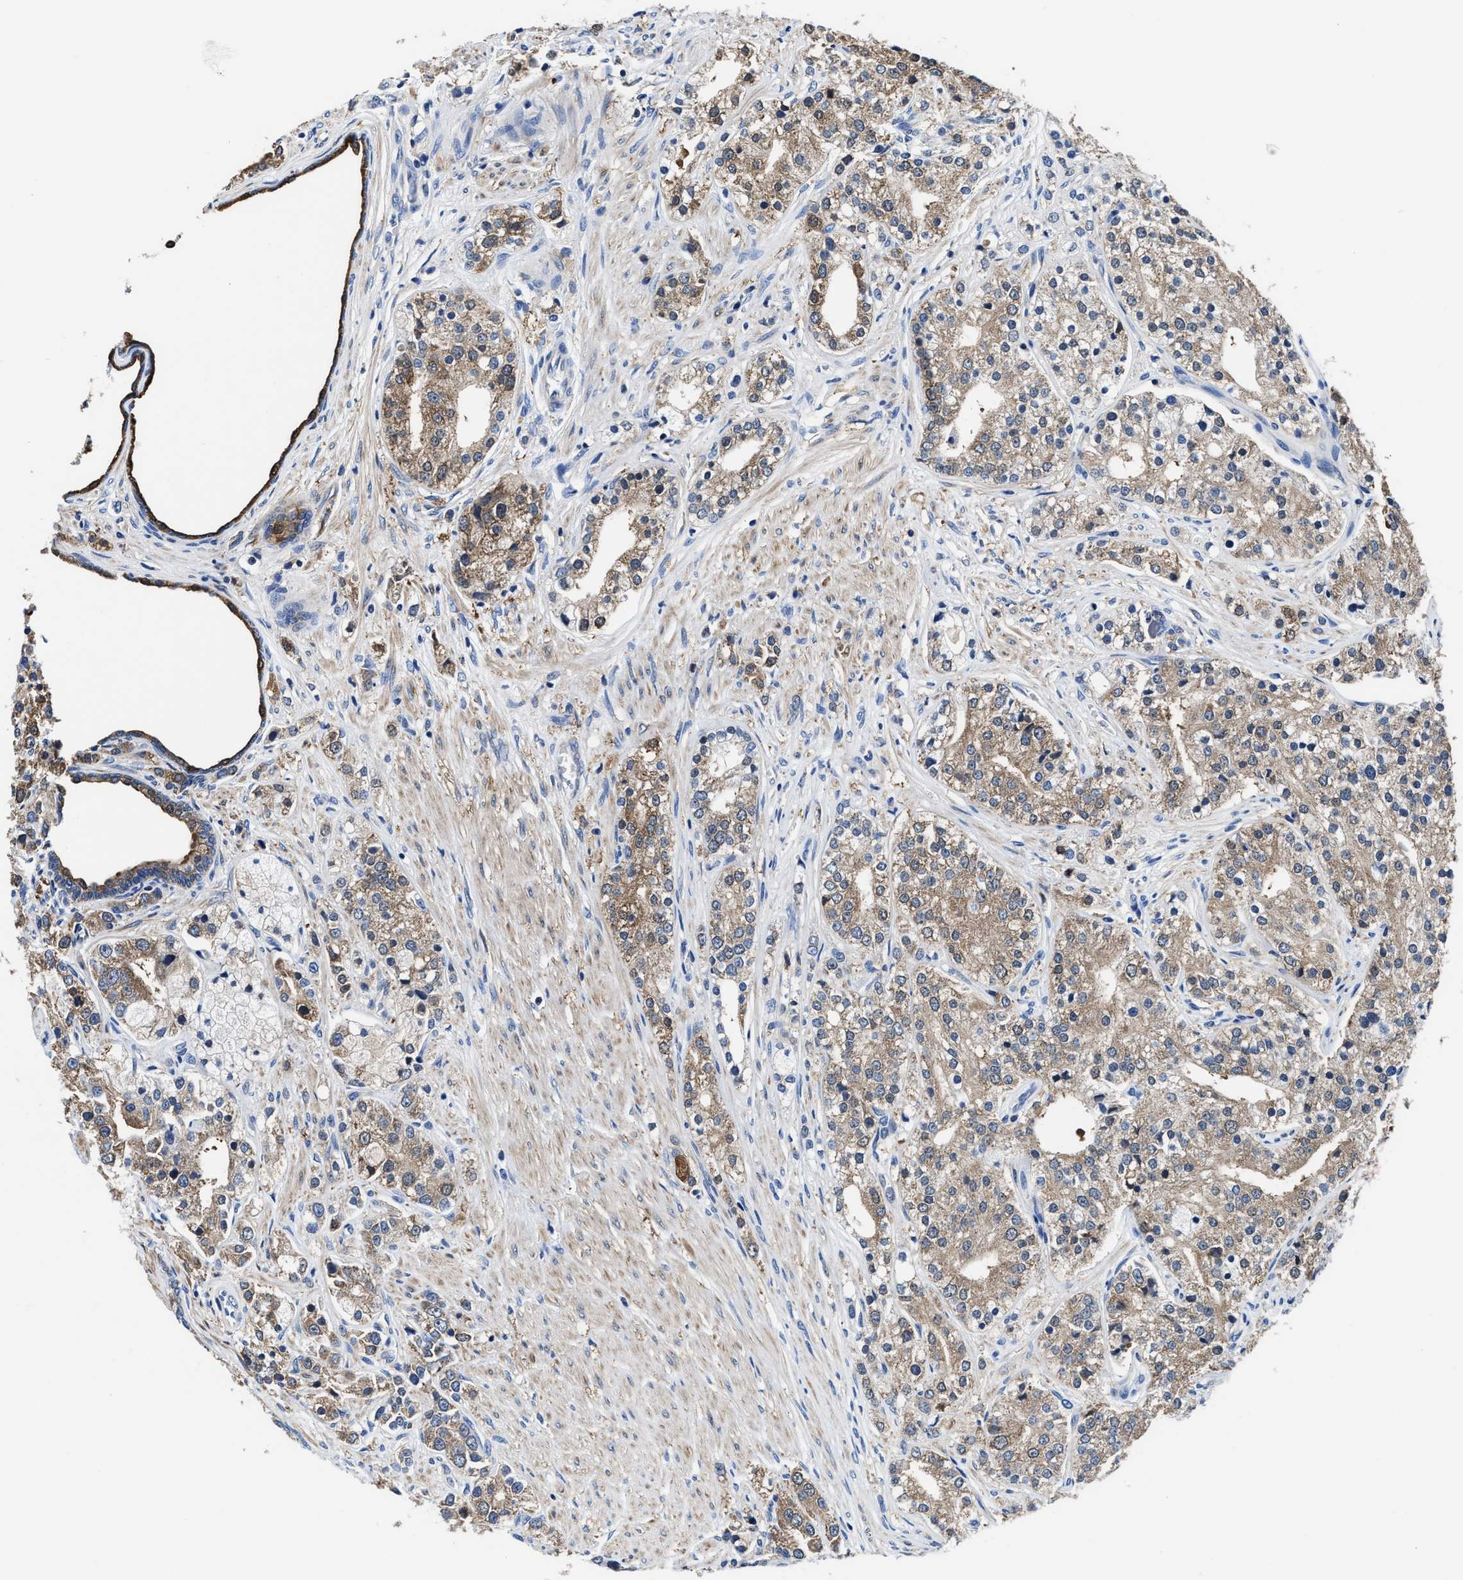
{"staining": {"intensity": "moderate", "quantity": ">75%", "location": "cytoplasmic/membranous"}, "tissue": "prostate cancer", "cell_type": "Tumor cells", "image_type": "cancer", "snomed": [{"axis": "morphology", "description": "Adenocarcinoma, High grade"}, {"axis": "topography", "description": "Prostate"}], "caption": "Protein positivity by immunohistochemistry demonstrates moderate cytoplasmic/membranous expression in approximately >75% of tumor cells in adenocarcinoma (high-grade) (prostate).", "gene": "TMEM30A", "patient": {"sex": "male", "age": 50}}